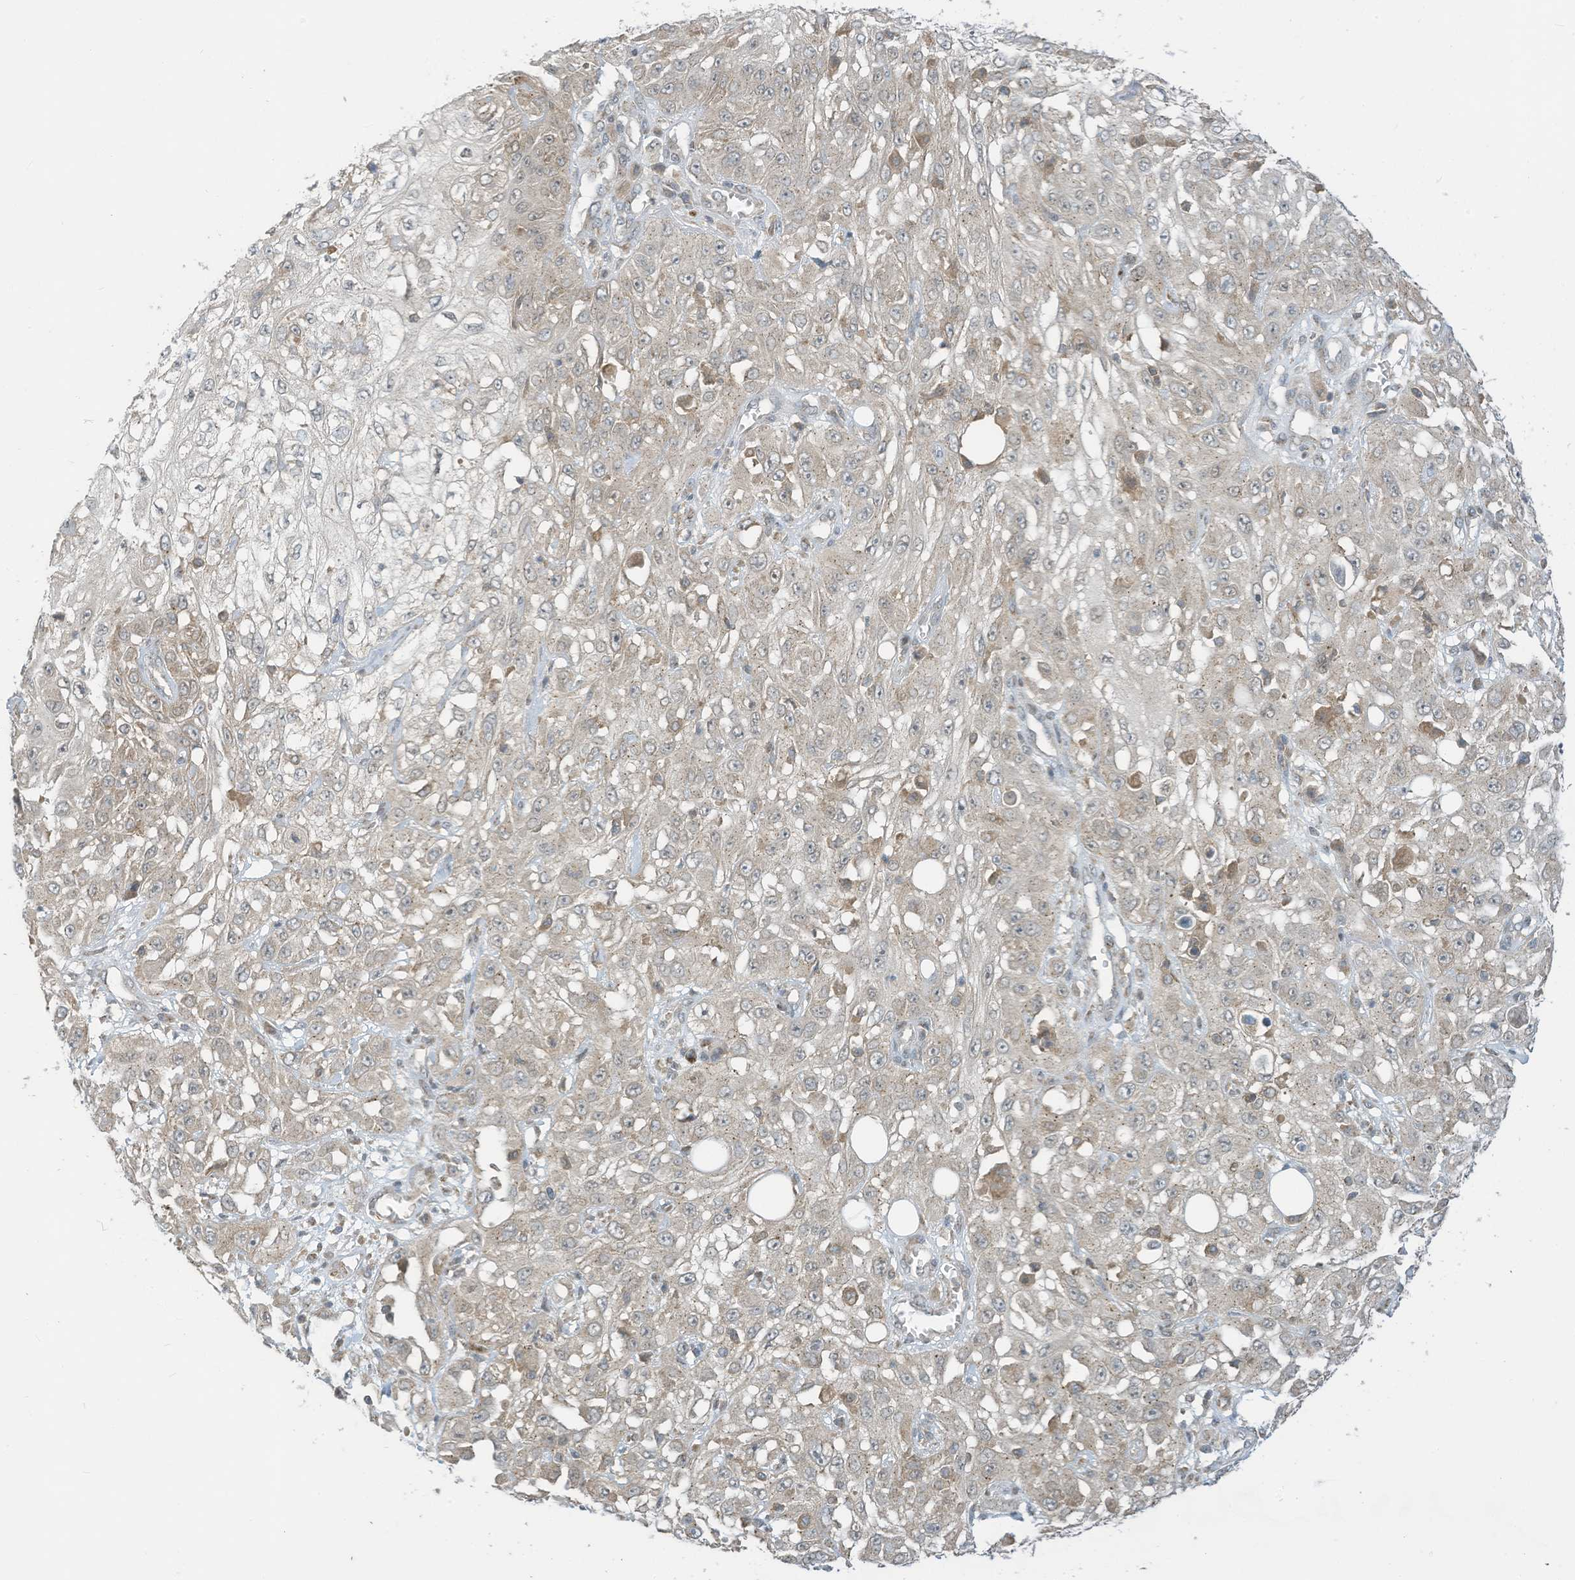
{"staining": {"intensity": "negative", "quantity": "none", "location": "none"}, "tissue": "skin cancer", "cell_type": "Tumor cells", "image_type": "cancer", "snomed": [{"axis": "morphology", "description": "Squamous cell carcinoma, NOS"}, {"axis": "morphology", "description": "Squamous cell carcinoma, metastatic, NOS"}, {"axis": "topography", "description": "Skin"}, {"axis": "topography", "description": "Lymph node"}], "caption": "DAB immunohistochemical staining of human squamous cell carcinoma (skin) shows no significant staining in tumor cells. (DAB immunohistochemistry visualized using brightfield microscopy, high magnification).", "gene": "PARVG", "patient": {"sex": "male", "age": 75}}